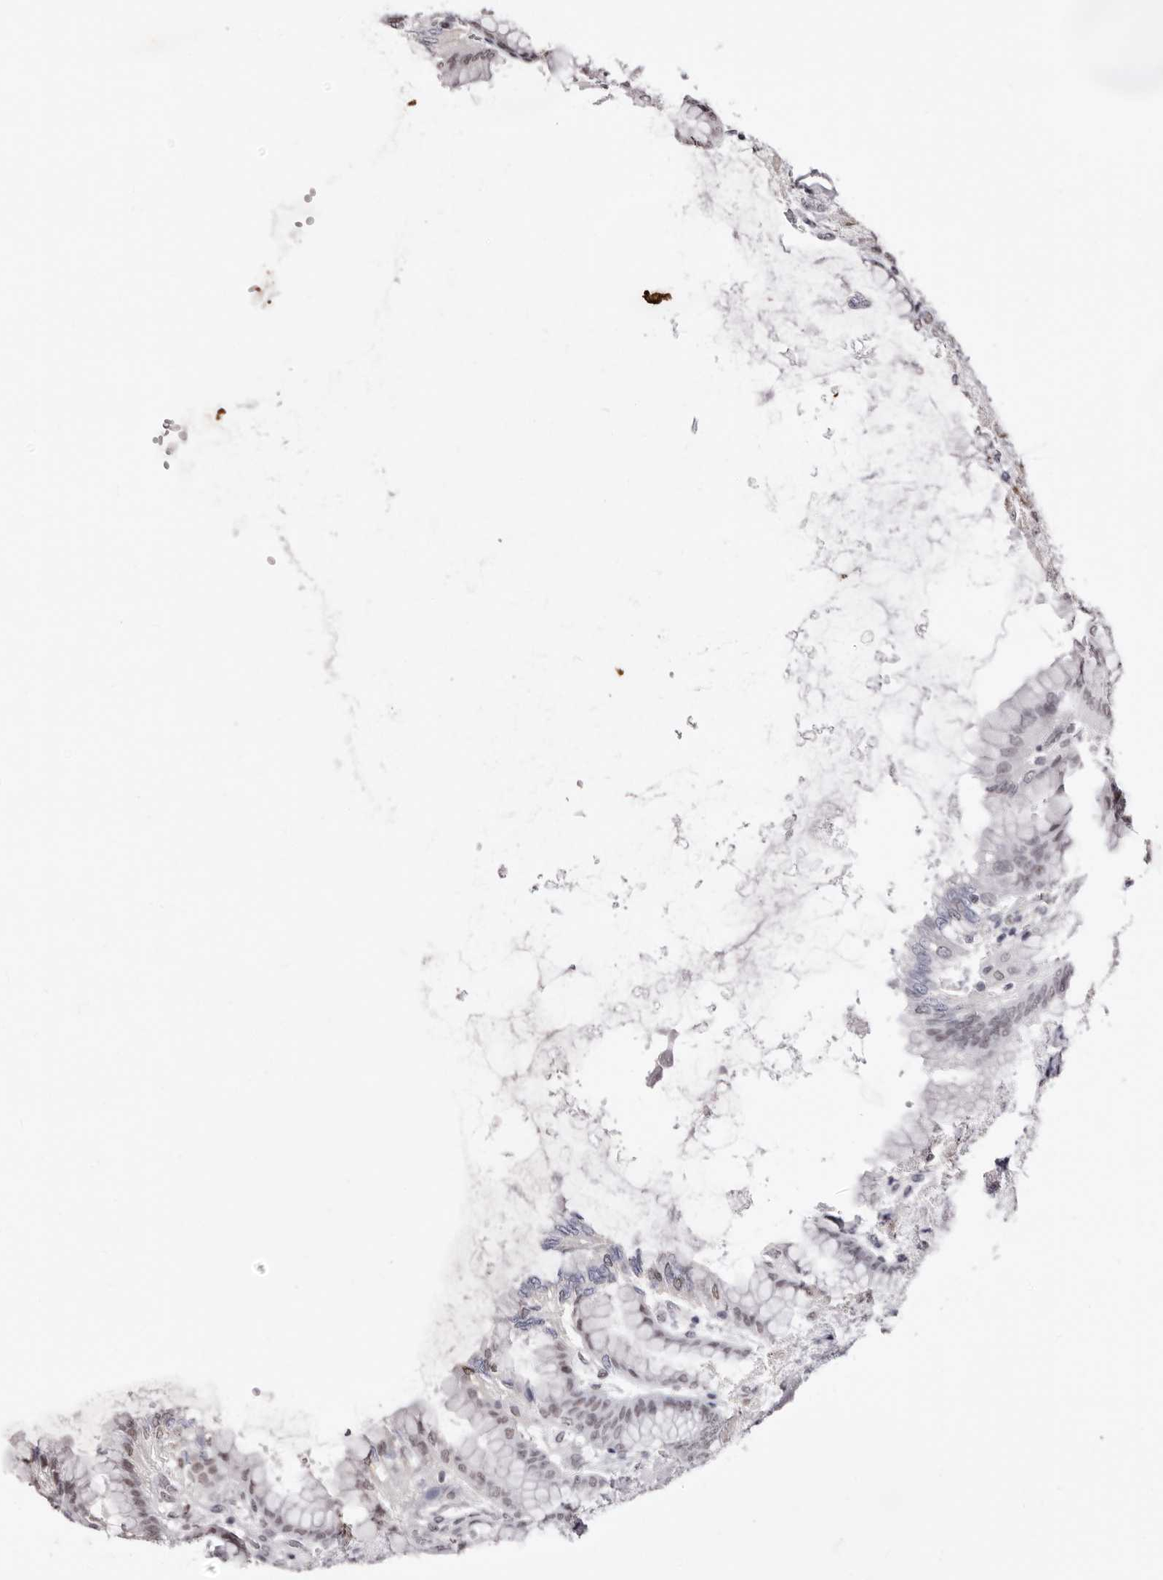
{"staining": {"intensity": "weak", "quantity": "25%-75%", "location": "nuclear"}, "tissue": "stomach", "cell_type": "Glandular cells", "image_type": "normal", "snomed": [{"axis": "morphology", "description": "Normal tissue, NOS"}, {"axis": "topography", "description": "Stomach, upper"}], "caption": "Protein staining of unremarkable stomach shows weak nuclear expression in approximately 25%-75% of glandular cells.", "gene": "ANAPC11", "patient": {"sex": "female", "age": 56}}